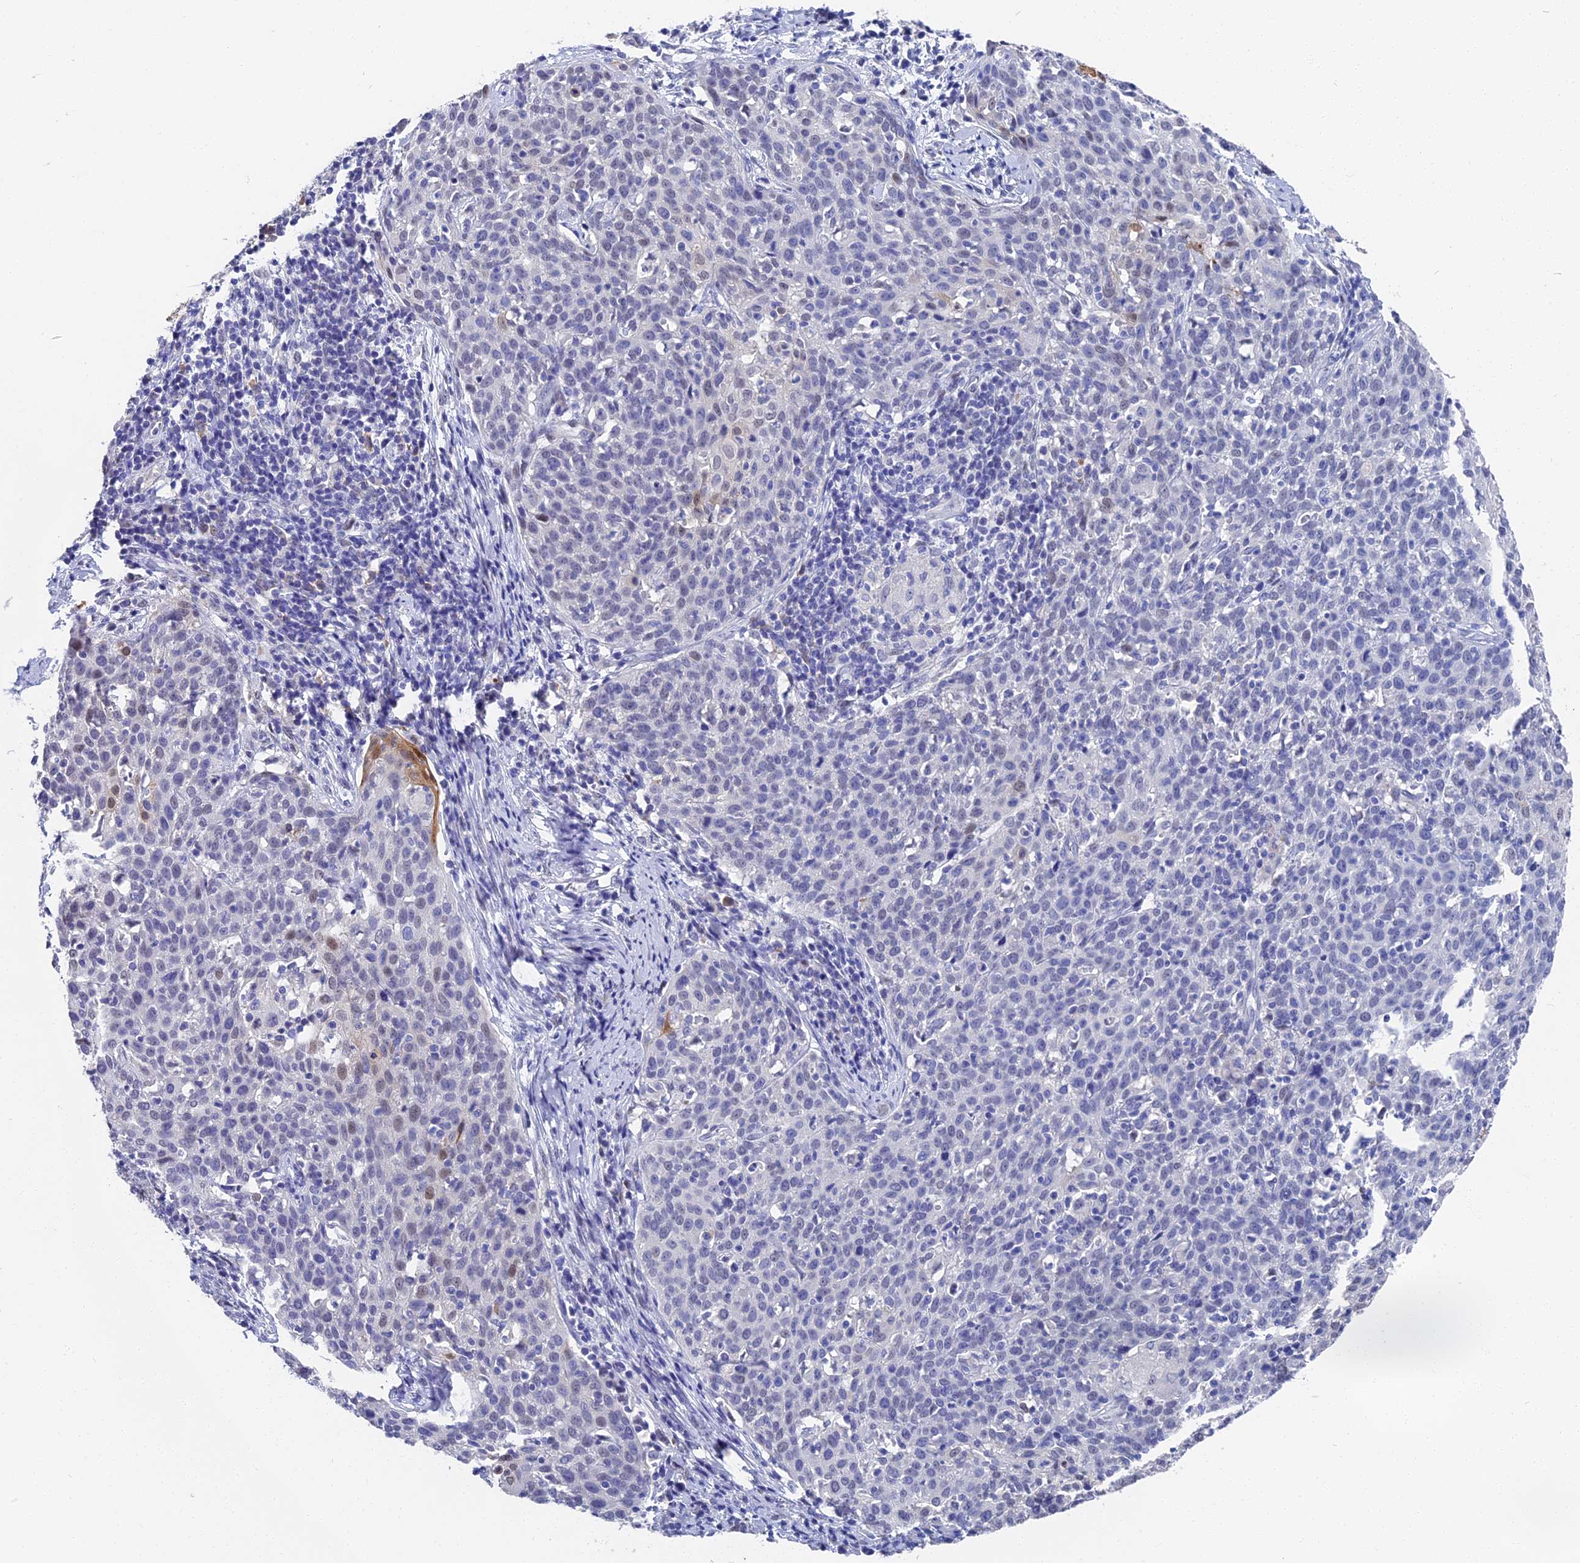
{"staining": {"intensity": "negative", "quantity": "none", "location": "none"}, "tissue": "cervical cancer", "cell_type": "Tumor cells", "image_type": "cancer", "snomed": [{"axis": "morphology", "description": "Squamous cell carcinoma, NOS"}, {"axis": "topography", "description": "Cervix"}], "caption": "IHC of cervical squamous cell carcinoma reveals no staining in tumor cells. (Stains: DAB immunohistochemistry (IHC) with hematoxylin counter stain, Microscopy: brightfield microscopy at high magnification).", "gene": "VPS33B", "patient": {"sex": "female", "age": 38}}